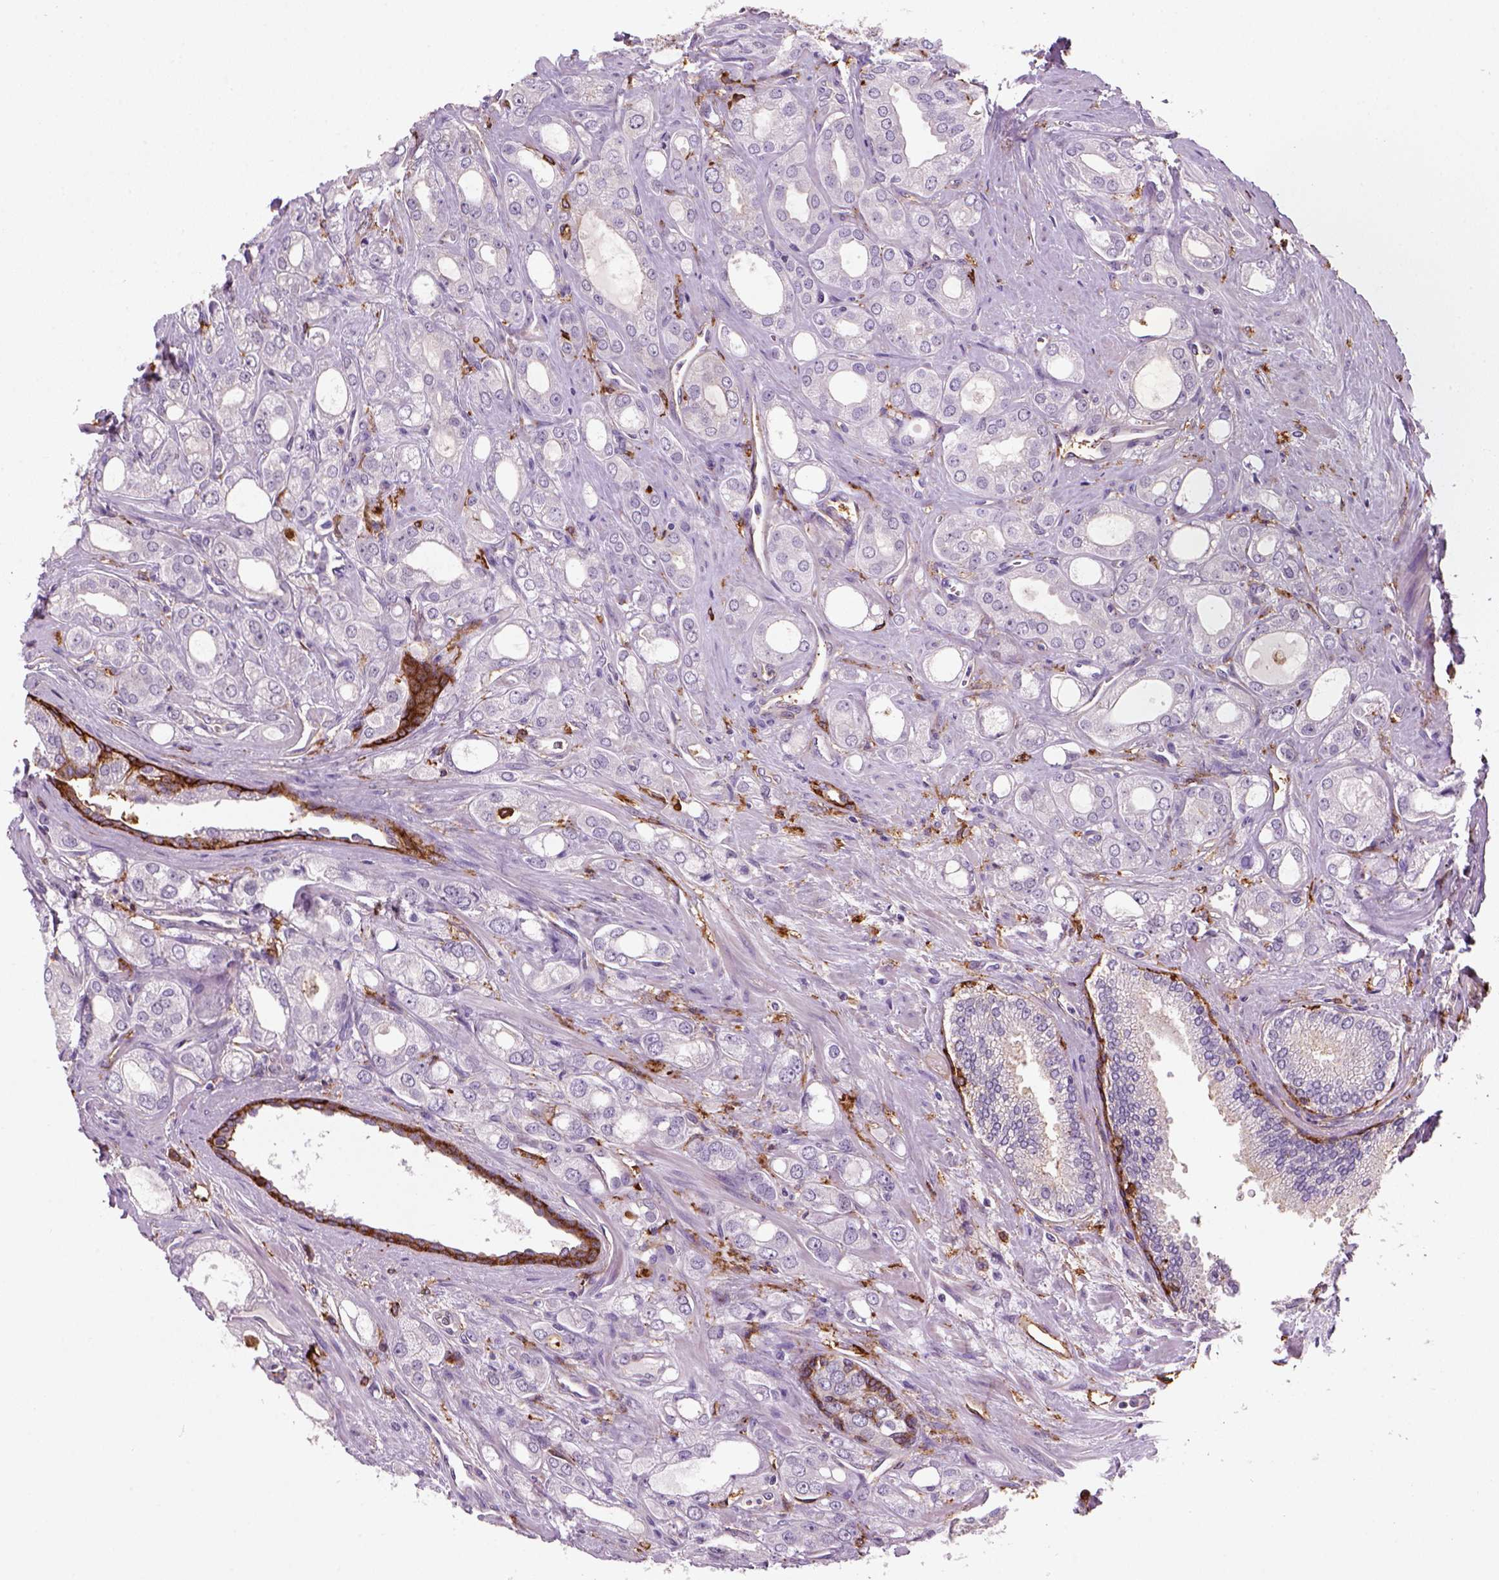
{"staining": {"intensity": "negative", "quantity": "none", "location": "none"}, "tissue": "prostate cancer", "cell_type": "Tumor cells", "image_type": "cancer", "snomed": [{"axis": "morphology", "description": "Adenocarcinoma, NOS"}, {"axis": "morphology", "description": "Adenocarcinoma, High grade"}, {"axis": "topography", "description": "Prostate"}], "caption": "Prostate high-grade adenocarcinoma was stained to show a protein in brown. There is no significant positivity in tumor cells.", "gene": "MARCKS", "patient": {"sex": "male", "age": 70}}